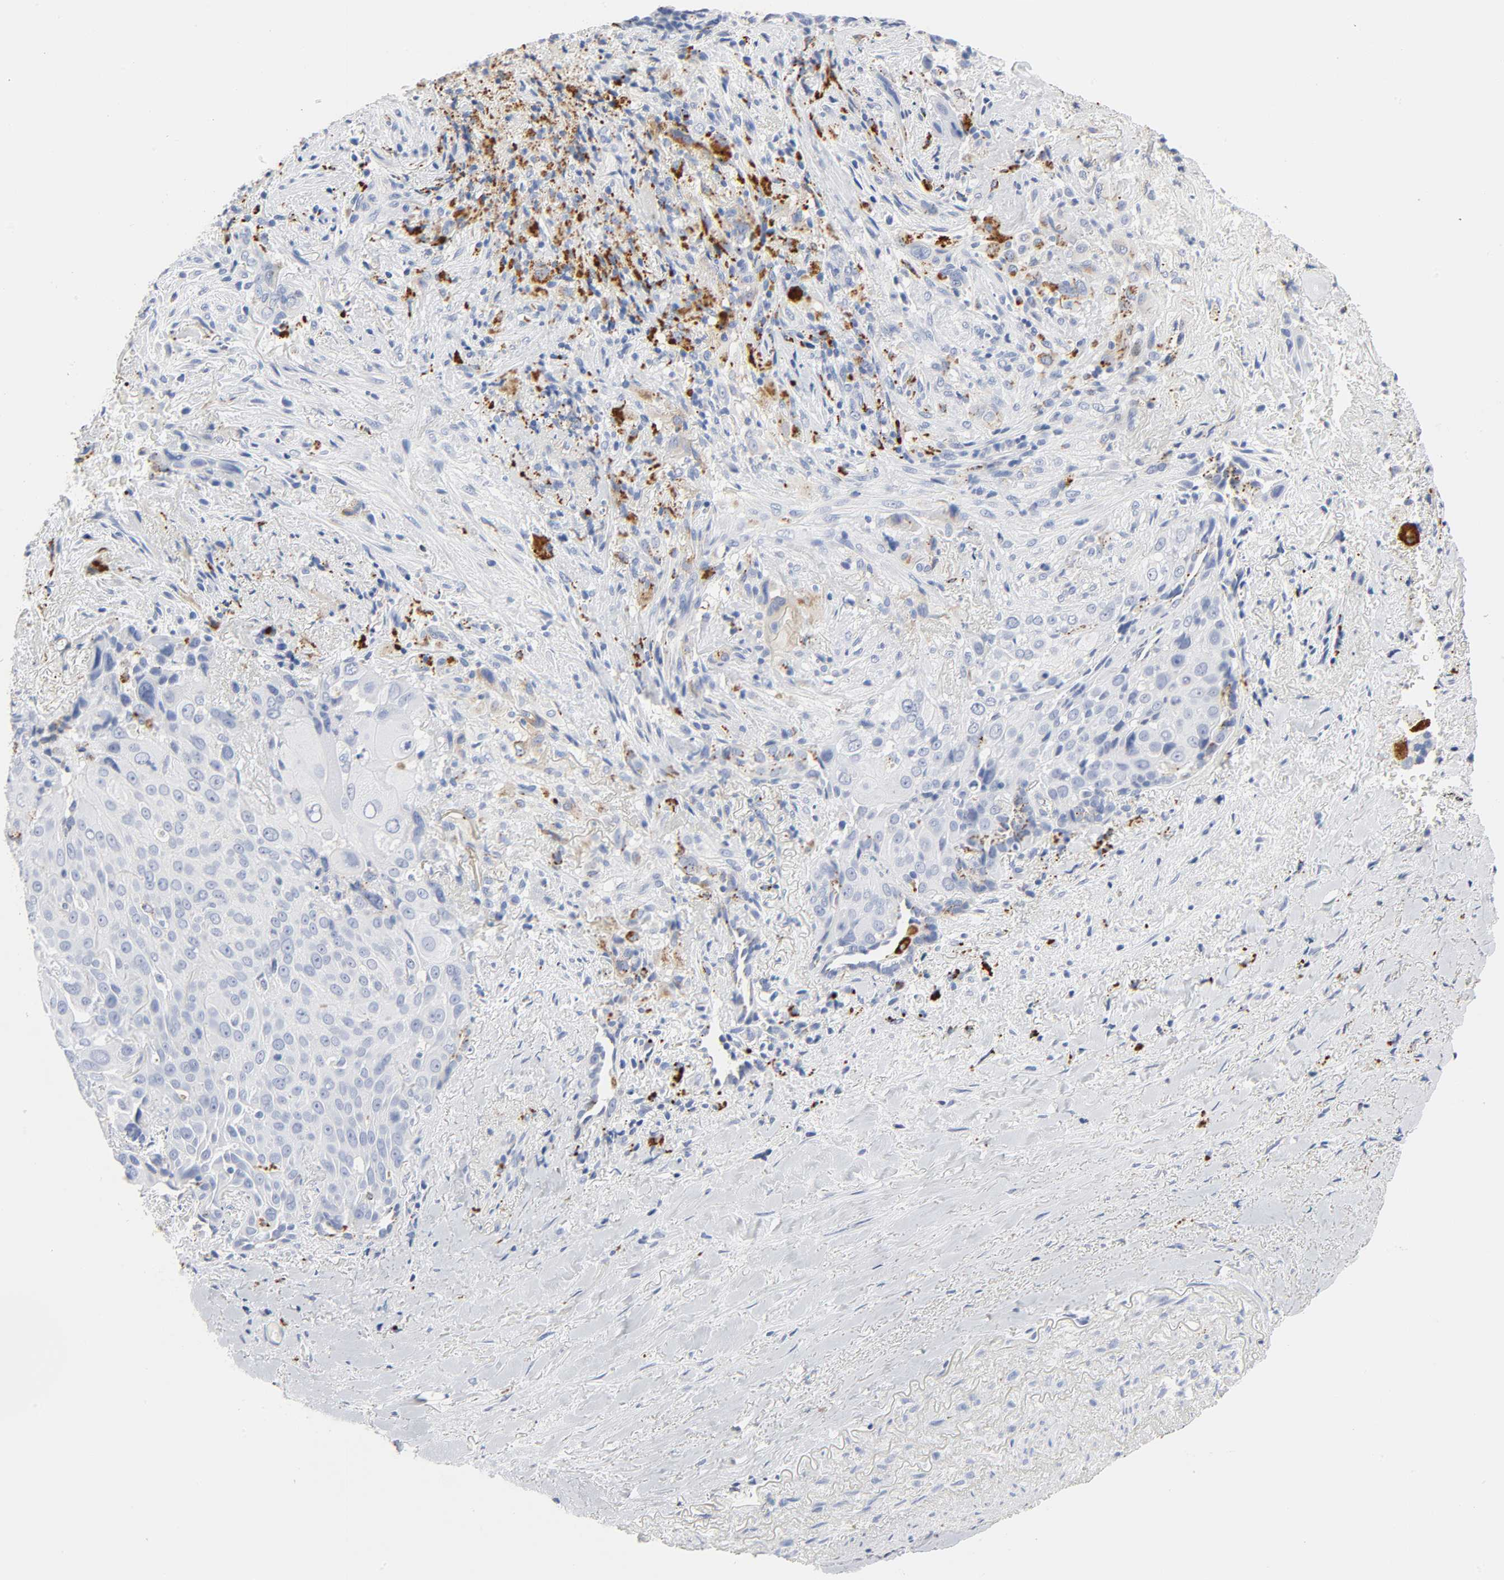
{"staining": {"intensity": "negative", "quantity": "none", "location": "none"}, "tissue": "lung cancer", "cell_type": "Tumor cells", "image_type": "cancer", "snomed": [{"axis": "morphology", "description": "Squamous cell carcinoma, NOS"}, {"axis": "topography", "description": "Lung"}], "caption": "There is no significant staining in tumor cells of lung squamous cell carcinoma. The staining was performed using DAB (3,3'-diaminobenzidine) to visualize the protein expression in brown, while the nuclei were stained in blue with hematoxylin (Magnification: 20x).", "gene": "PLP1", "patient": {"sex": "male", "age": 54}}